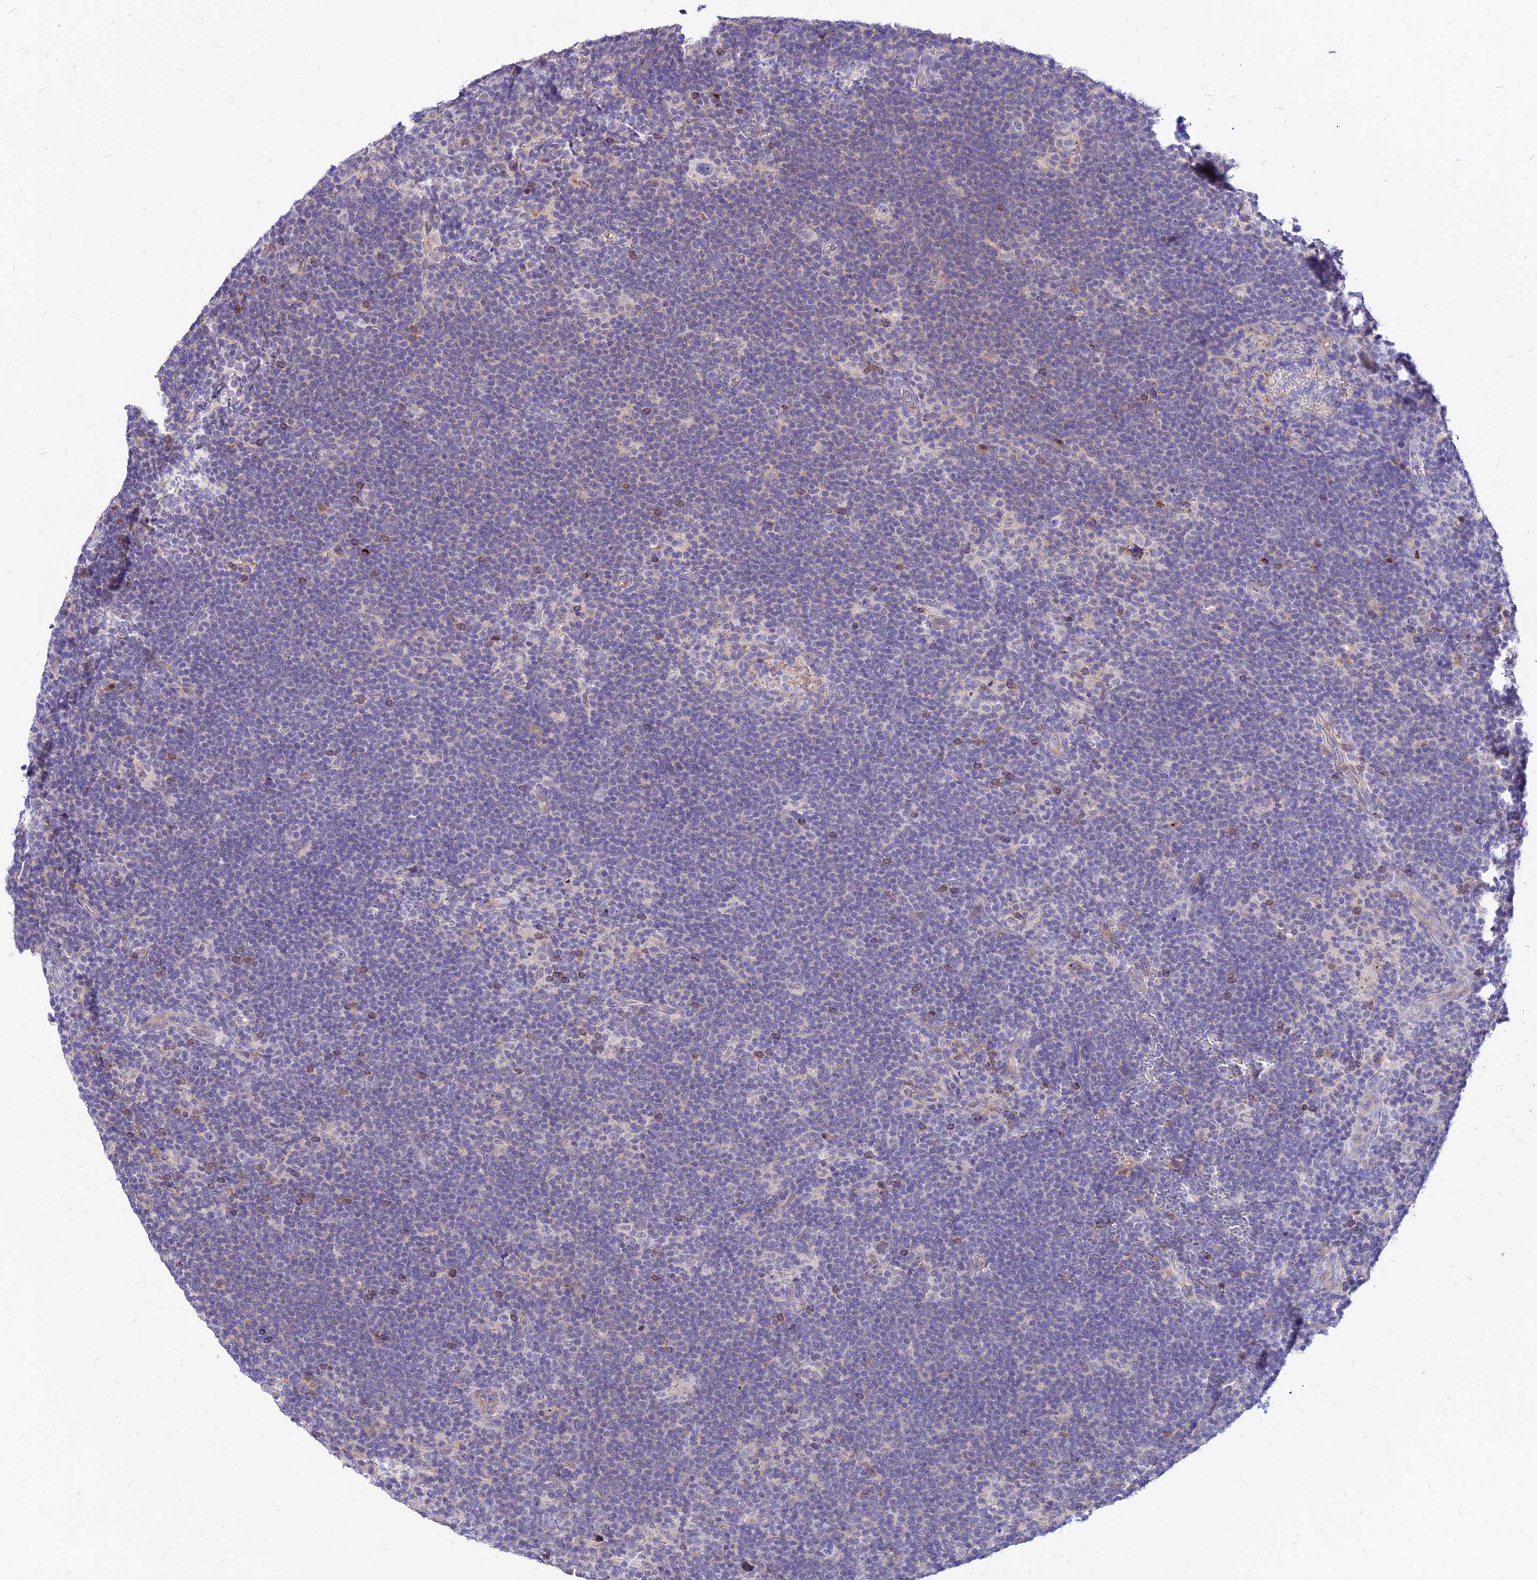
{"staining": {"intensity": "negative", "quantity": "none", "location": "none"}, "tissue": "lymphoma", "cell_type": "Tumor cells", "image_type": "cancer", "snomed": [{"axis": "morphology", "description": "Hodgkin's disease, NOS"}, {"axis": "topography", "description": "Lymph node"}], "caption": "IHC photomicrograph of Hodgkin's disease stained for a protein (brown), which demonstrates no staining in tumor cells.", "gene": "ACSM6", "patient": {"sex": "female", "age": 57}}